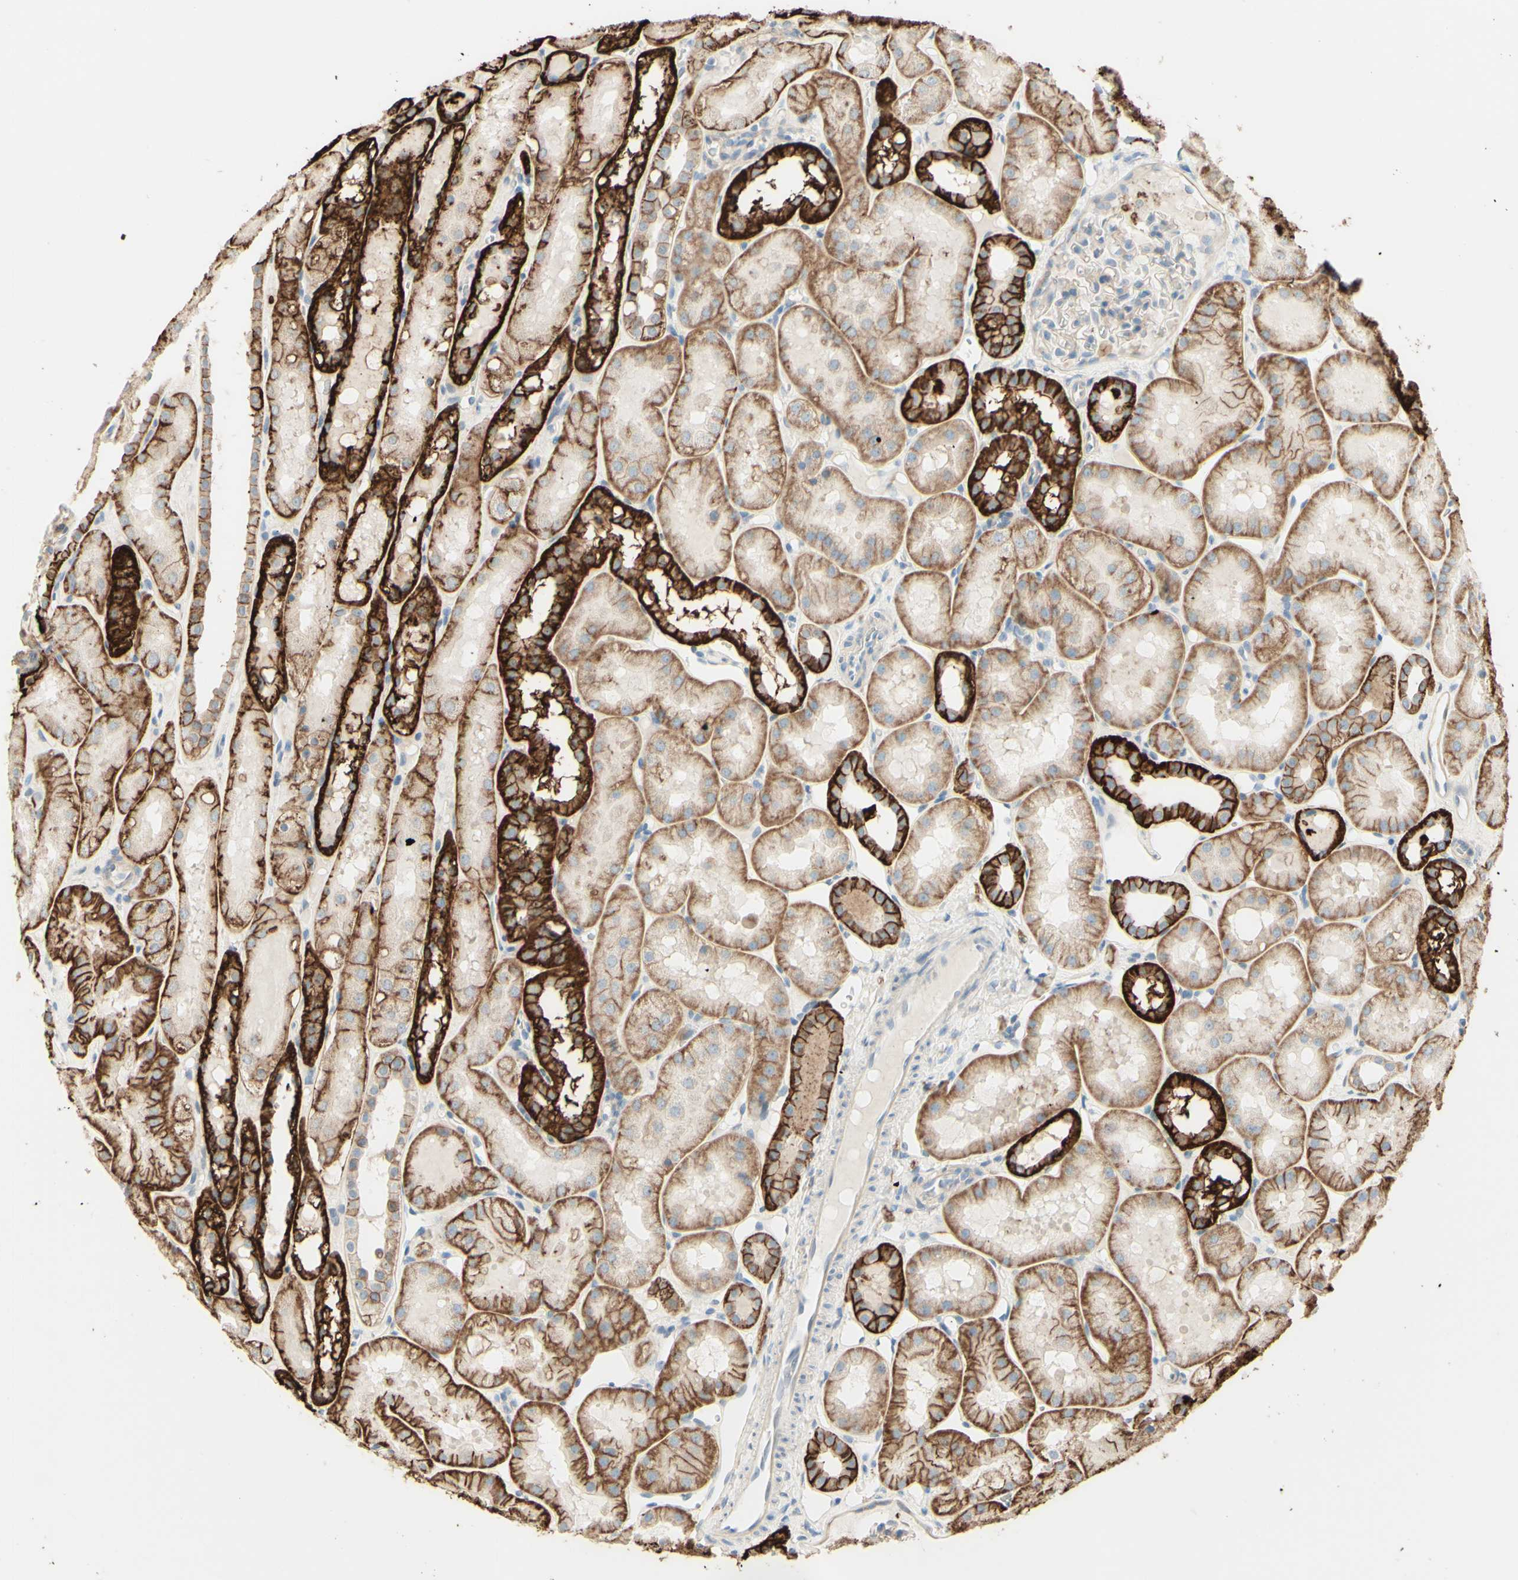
{"staining": {"intensity": "weak", "quantity": "25%-75%", "location": "cytoplasmic/membranous"}, "tissue": "kidney", "cell_type": "Cells in glomeruli", "image_type": "normal", "snomed": [{"axis": "morphology", "description": "Normal tissue, NOS"}, {"axis": "topography", "description": "Kidney"}, {"axis": "topography", "description": "Urinary bladder"}], "caption": "An immunohistochemistry (IHC) micrograph of normal tissue is shown. Protein staining in brown shows weak cytoplasmic/membranous positivity in kidney within cells in glomeruli. Nuclei are stained in blue.", "gene": "RNF149", "patient": {"sex": "male", "age": 16}}